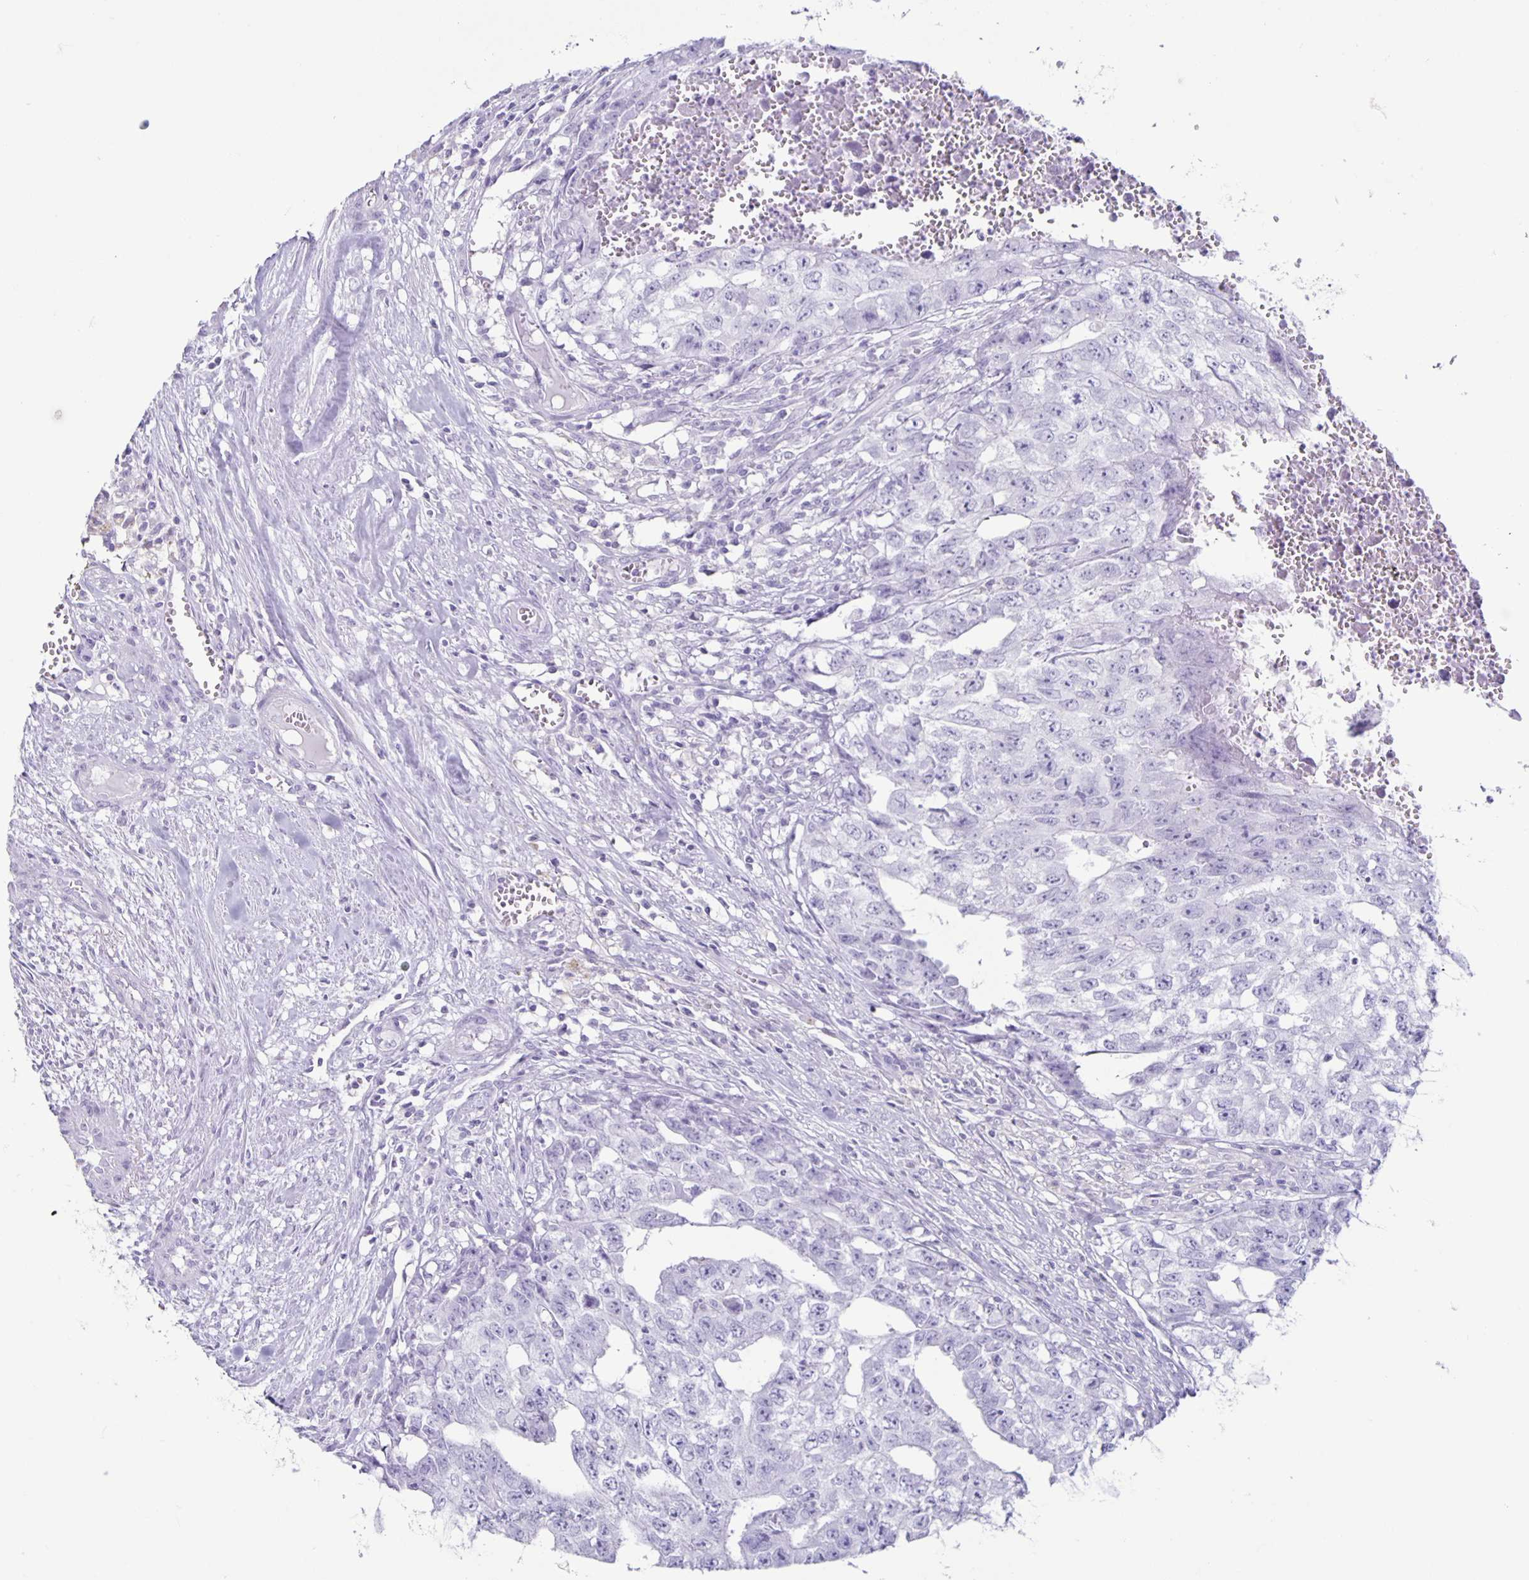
{"staining": {"intensity": "negative", "quantity": "none", "location": "none"}, "tissue": "testis cancer", "cell_type": "Tumor cells", "image_type": "cancer", "snomed": [{"axis": "morphology", "description": "Carcinoma, Embryonal, NOS"}, {"axis": "morphology", "description": "Teratoma, malignant, NOS"}, {"axis": "topography", "description": "Testis"}], "caption": "High magnification brightfield microscopy of embryonal carcinoma (testis) stained with DAB (3,3'-diaminobenzidine) (brown) and counterstained with hematoxylin (blue): tumor cells show no significant positivity.", "gene": "CT45A5", "patient": {"sex": "male", "age": 24}}